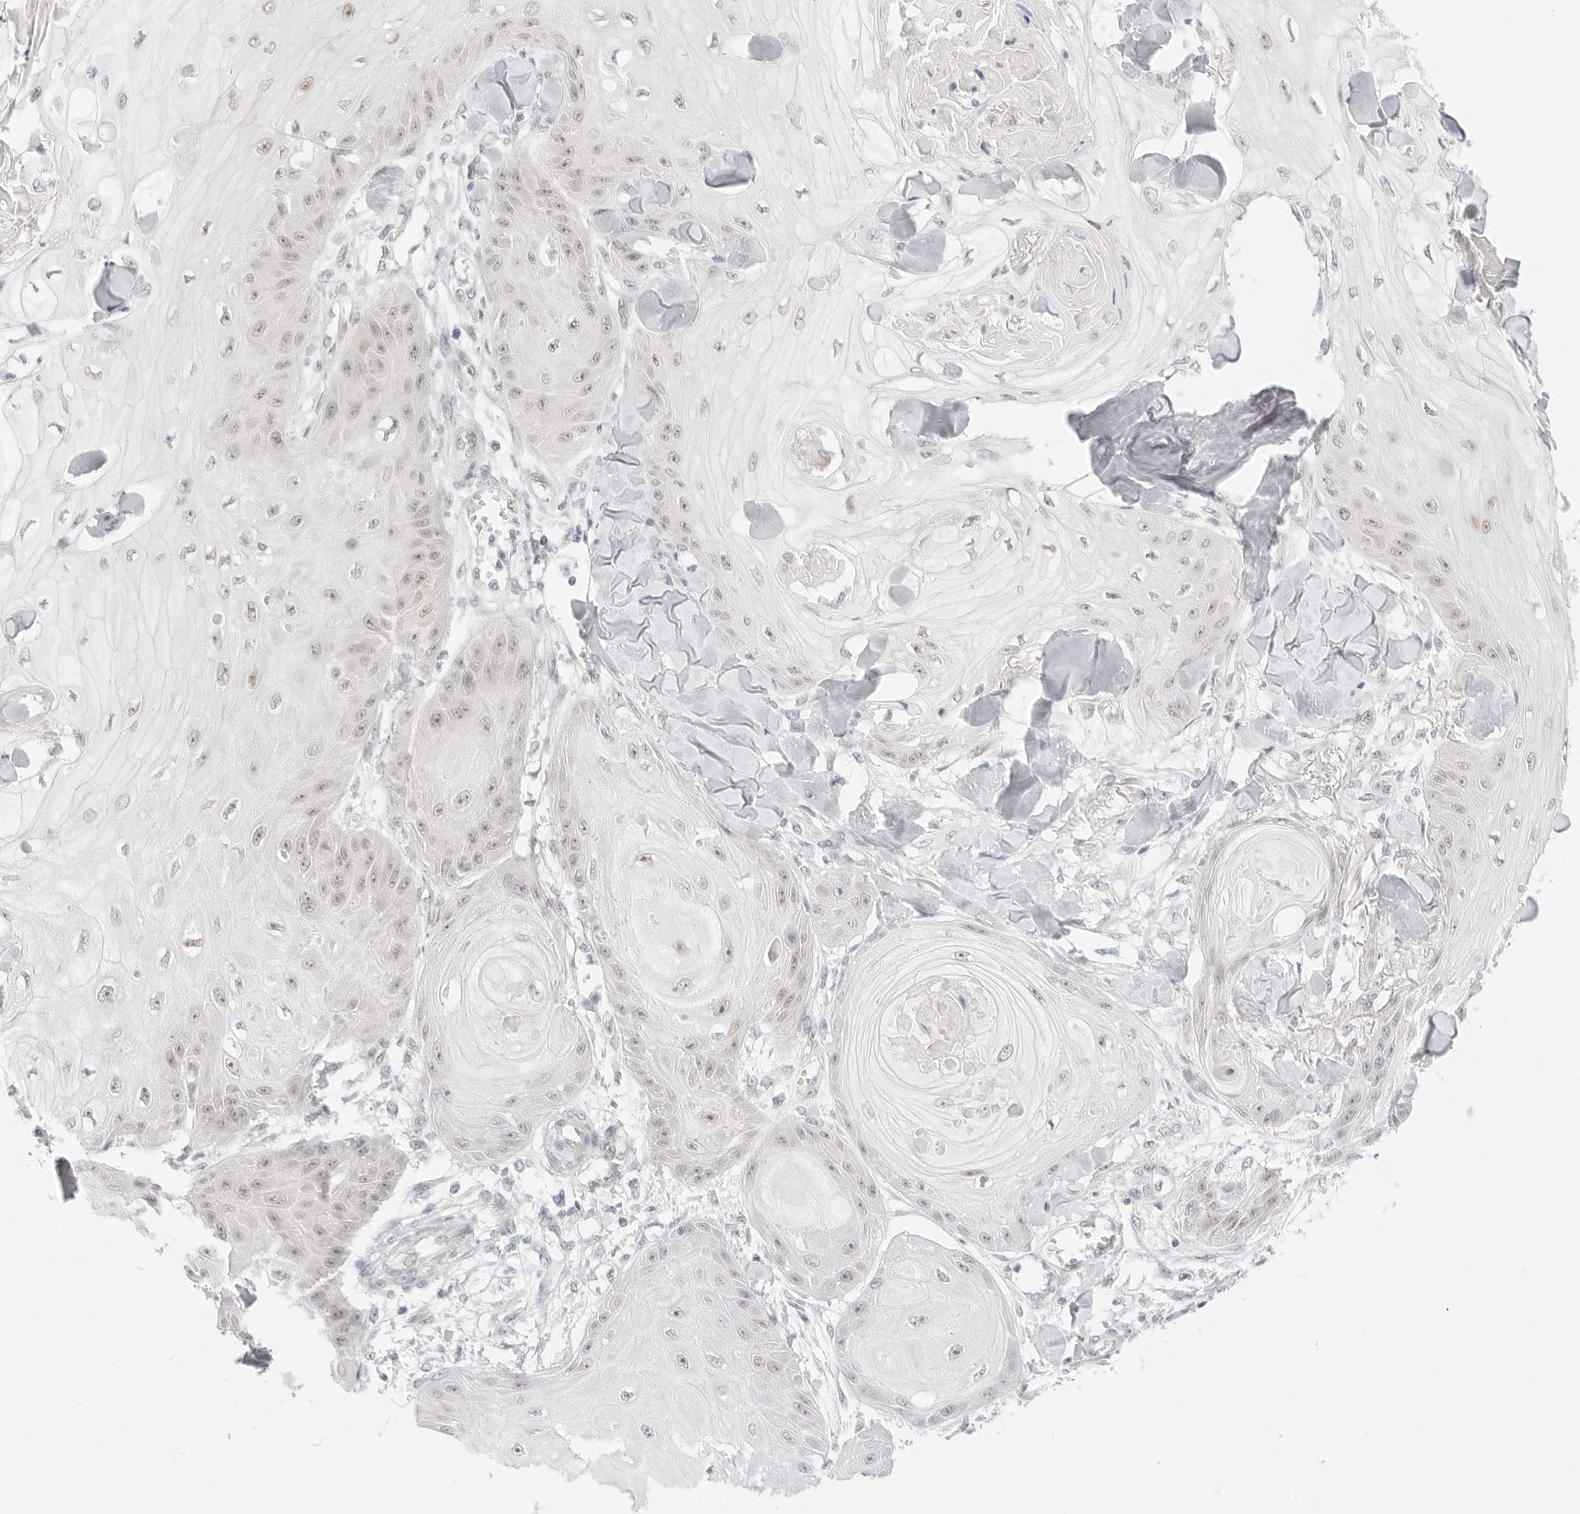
{"staining": {"intensity": "weak", "quantity": "<25%", "location": "nuclear"}, "tissue": "skin cancer", "cell_type": "Tumor cells", "image_type": "cancer", "snomed": [{"axis": "morphology", "description": "Squamous cell carcinoma, NOS"}, {"axis": "topography", "description": "Skin"}], "caption": "Tumor cells show no significant protein expression in squamous cell carcinoma (skin).", "gene": "MED18", "patient": {"sex": "male", "age": 74}}